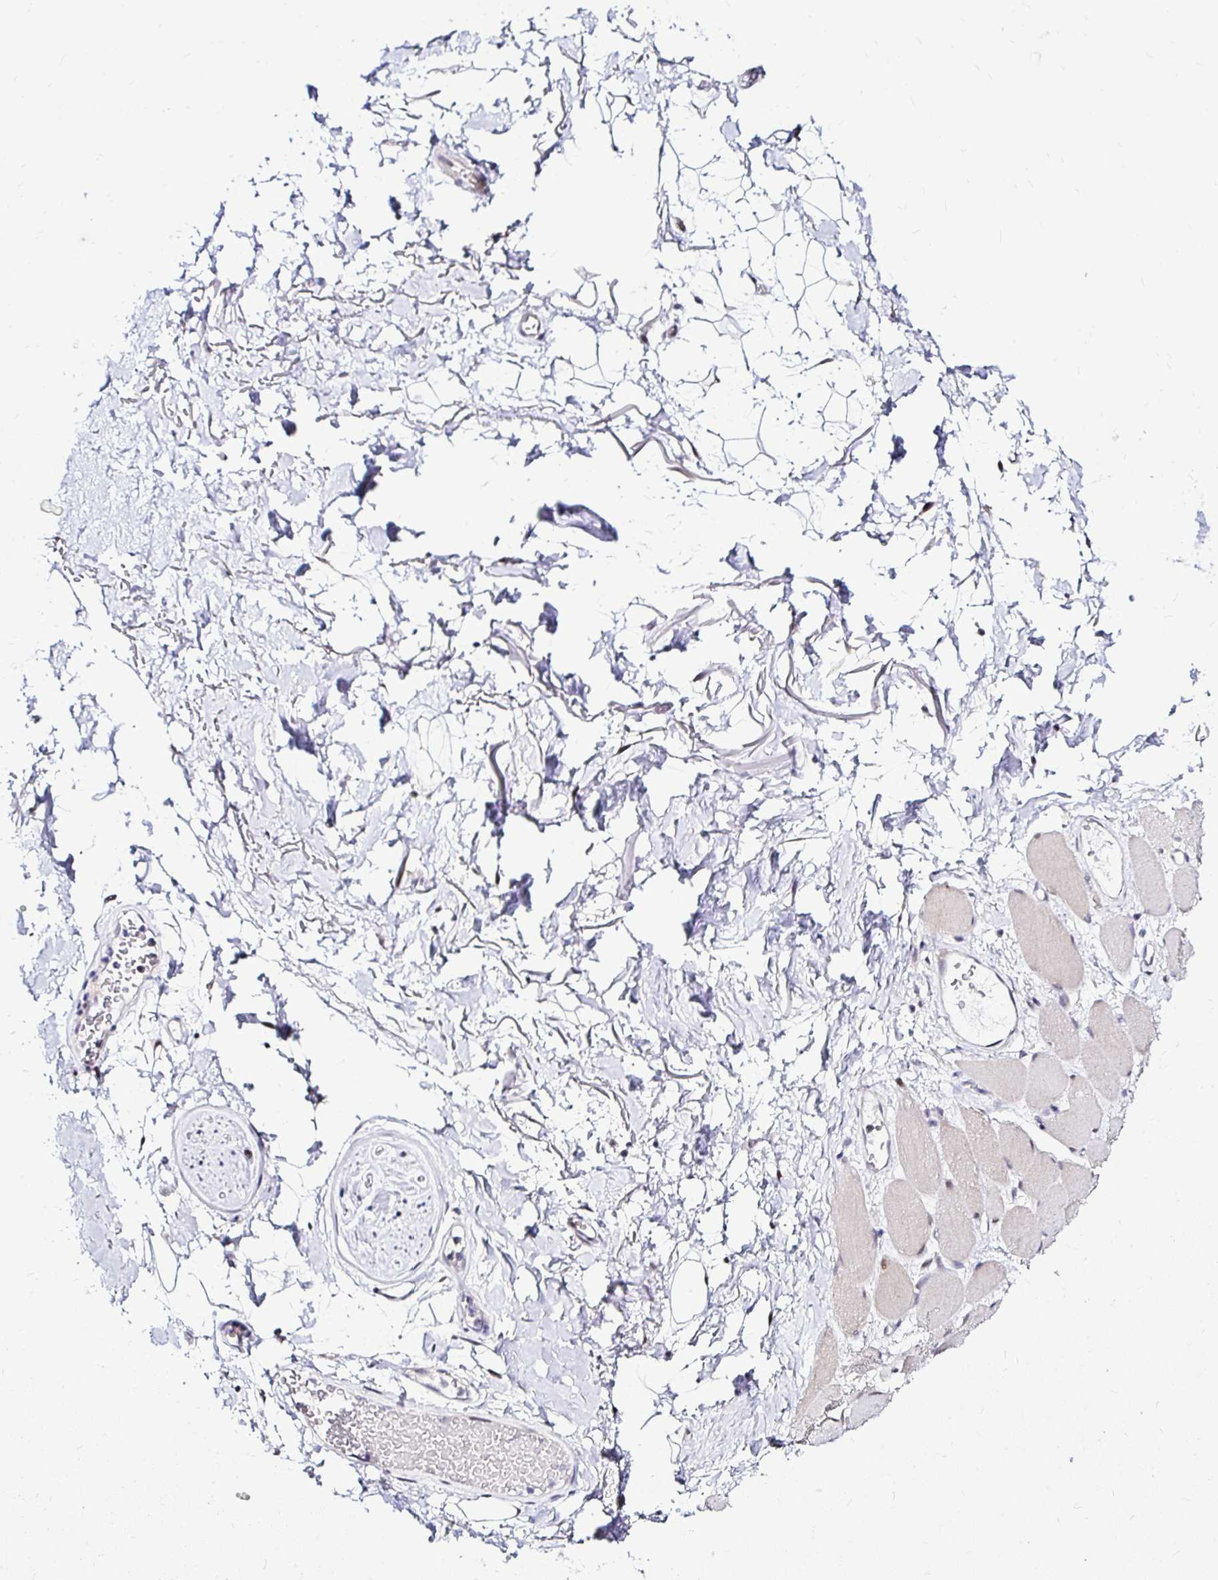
{"staining": {"intensity": "negative", "quantity": "none", "location": "none"}, "tissue": "adipose tissue", "cell_type": "Adipocytes", "image_type": "normal", "snomed": [{"axis": "morphology", "description": "Normal tissue, NOS"}, {"axis": "topography", "description": "Anal"}, {"axis": "topography", "description": "Peripheral nerve tissue"}], "caption": "High magnification brightfield microscopy of normal adipose tissue stained with DAB (3,3'-diaminobenzidine) (brown) and counterstained with hematoxylin (blue): adipocytes show no significant positivity.", "gene": "PSMD3", "patient": {"sex": "male", "age": 78}}